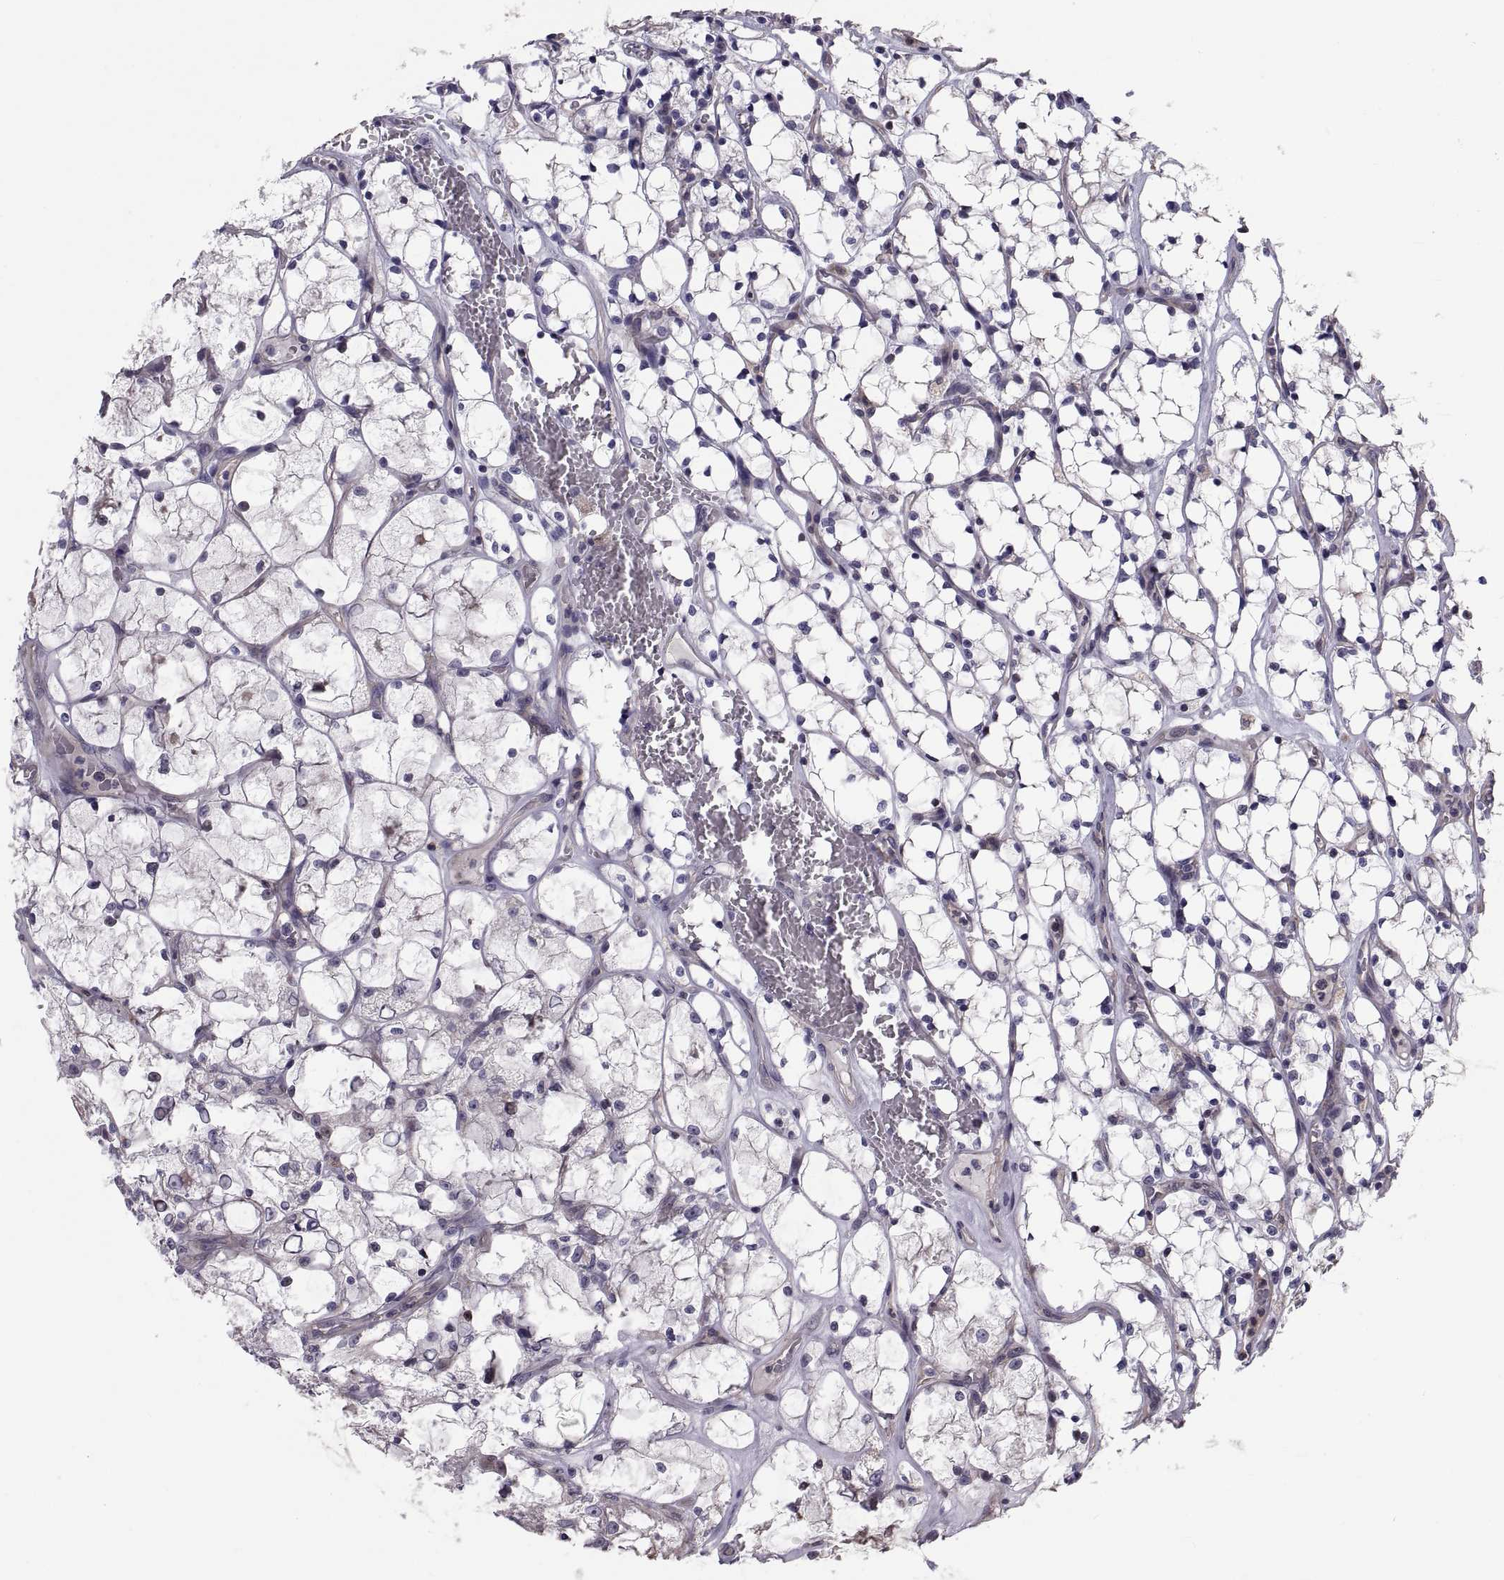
{"staining": {"intensity": "negative", "quantity": "none", "location": "none"}, "tissue": "renal cancer", "cell_type": "Tumor cells", "image_type": "cancer", "snomed": [{"axis": "morphology", "description": "Adenocarcinoma, NOS"}, {"axis": "topography", "description": "Kidney"}], "caption": "Micrograph shows no significant protein positivity in tumor cells of adenocarcinoma (renal). (DAB IHC visualized using brightfield microscopy, high magnification).", "gene": "ANO1", "patient": {"sex": "female", "age": 69}}